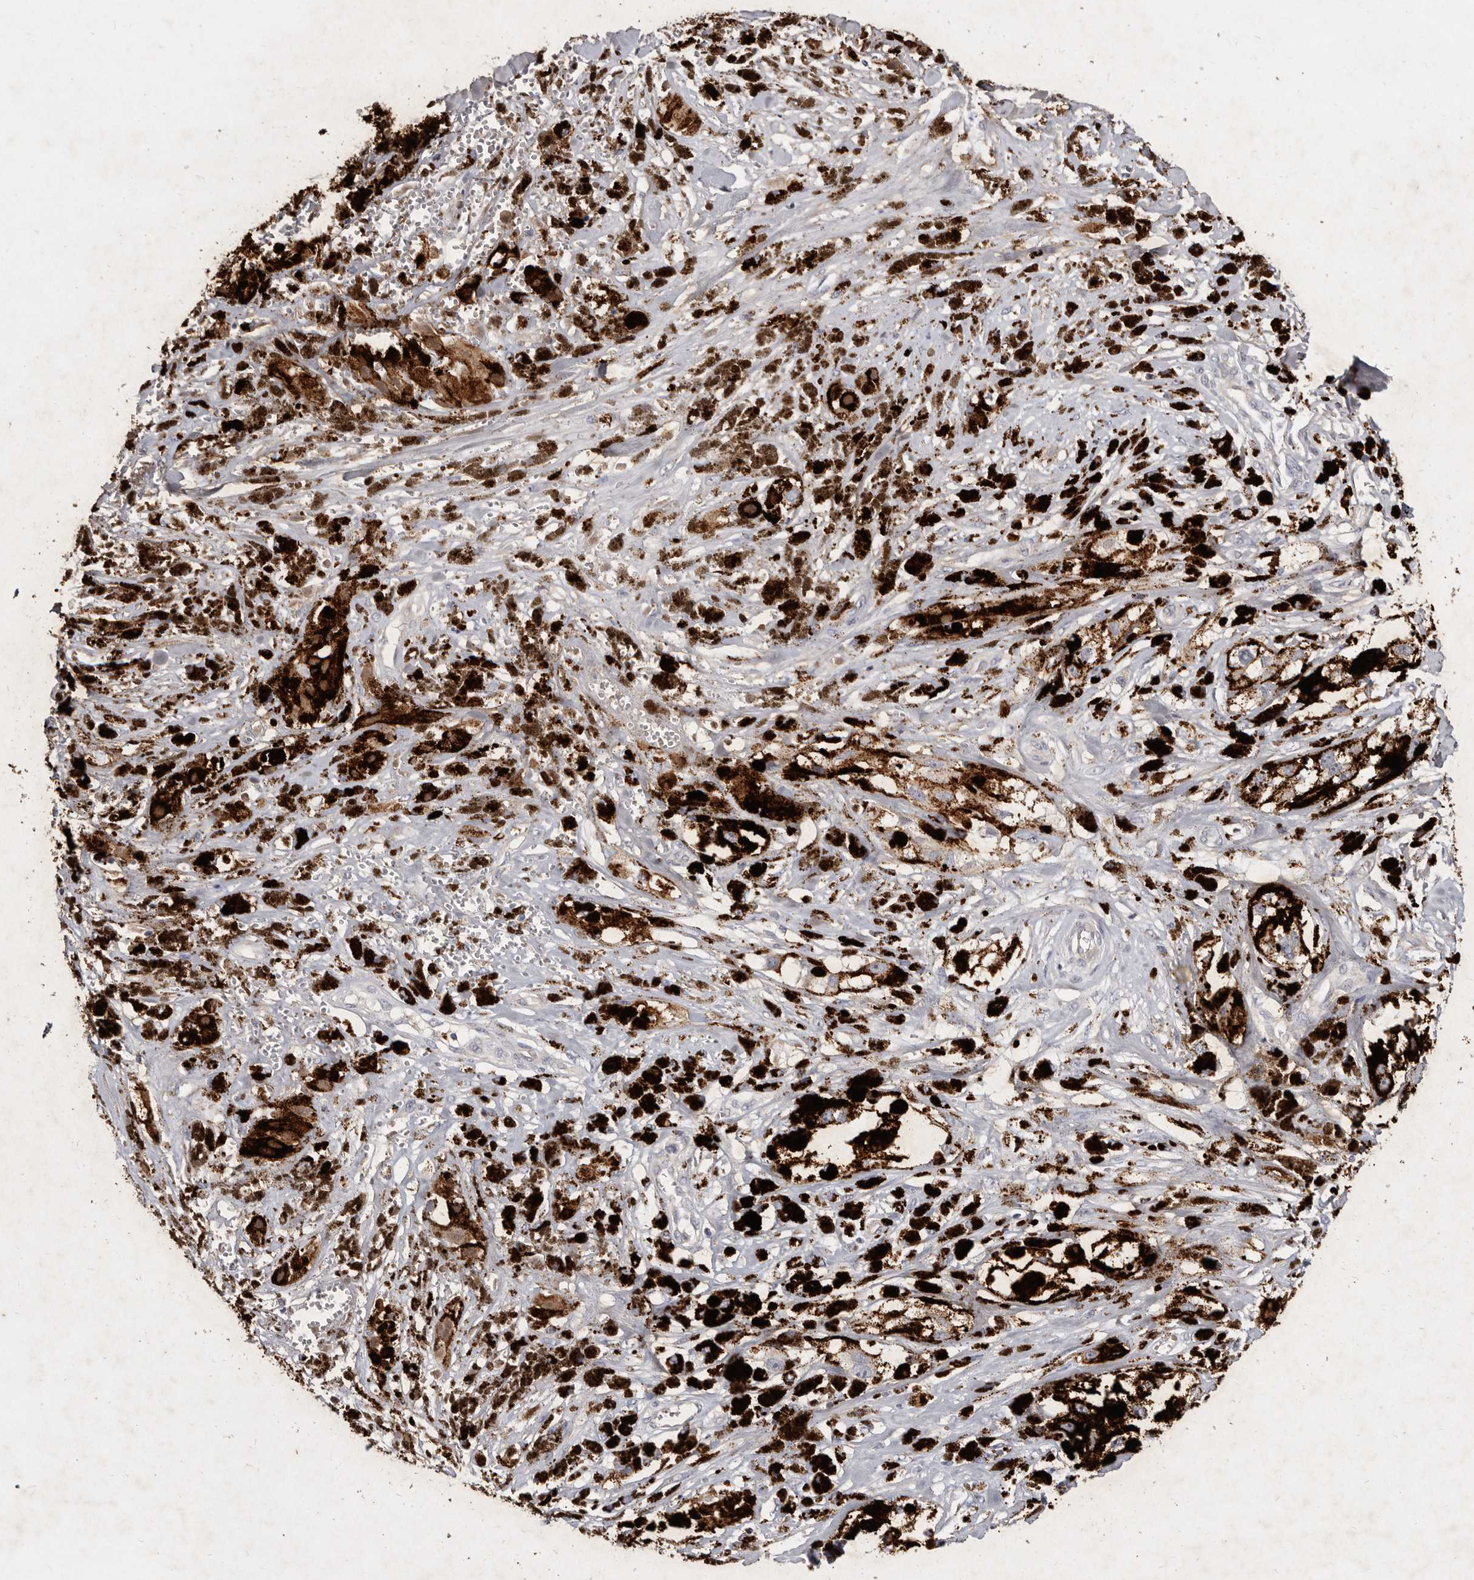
{"staining": {"intensity": "negative", "quantity": "none", "location": "none"}, "tissue": "melanoma", "cell_type": "Tumor cells", "image_type": "cancer", "snomed": [{"axis": "morphology", "description": "Malignant melanoma, NOS"}, {"axis": "topography", "description": "Skin"}], "caption": "This micrograph is of malignant melanoma stained with immunohistochemistry (IHC) to label a protein in brown with the nuclei are counter-stained blue. There is no positivity in tumor cells. (DAB (3,3'-diaminobenzidine) immunohistochemistry visualized using brightfield microscopy, high magnification).", "gene": "SLC22A1", "patient": {"sex": "male", "age": 88}}